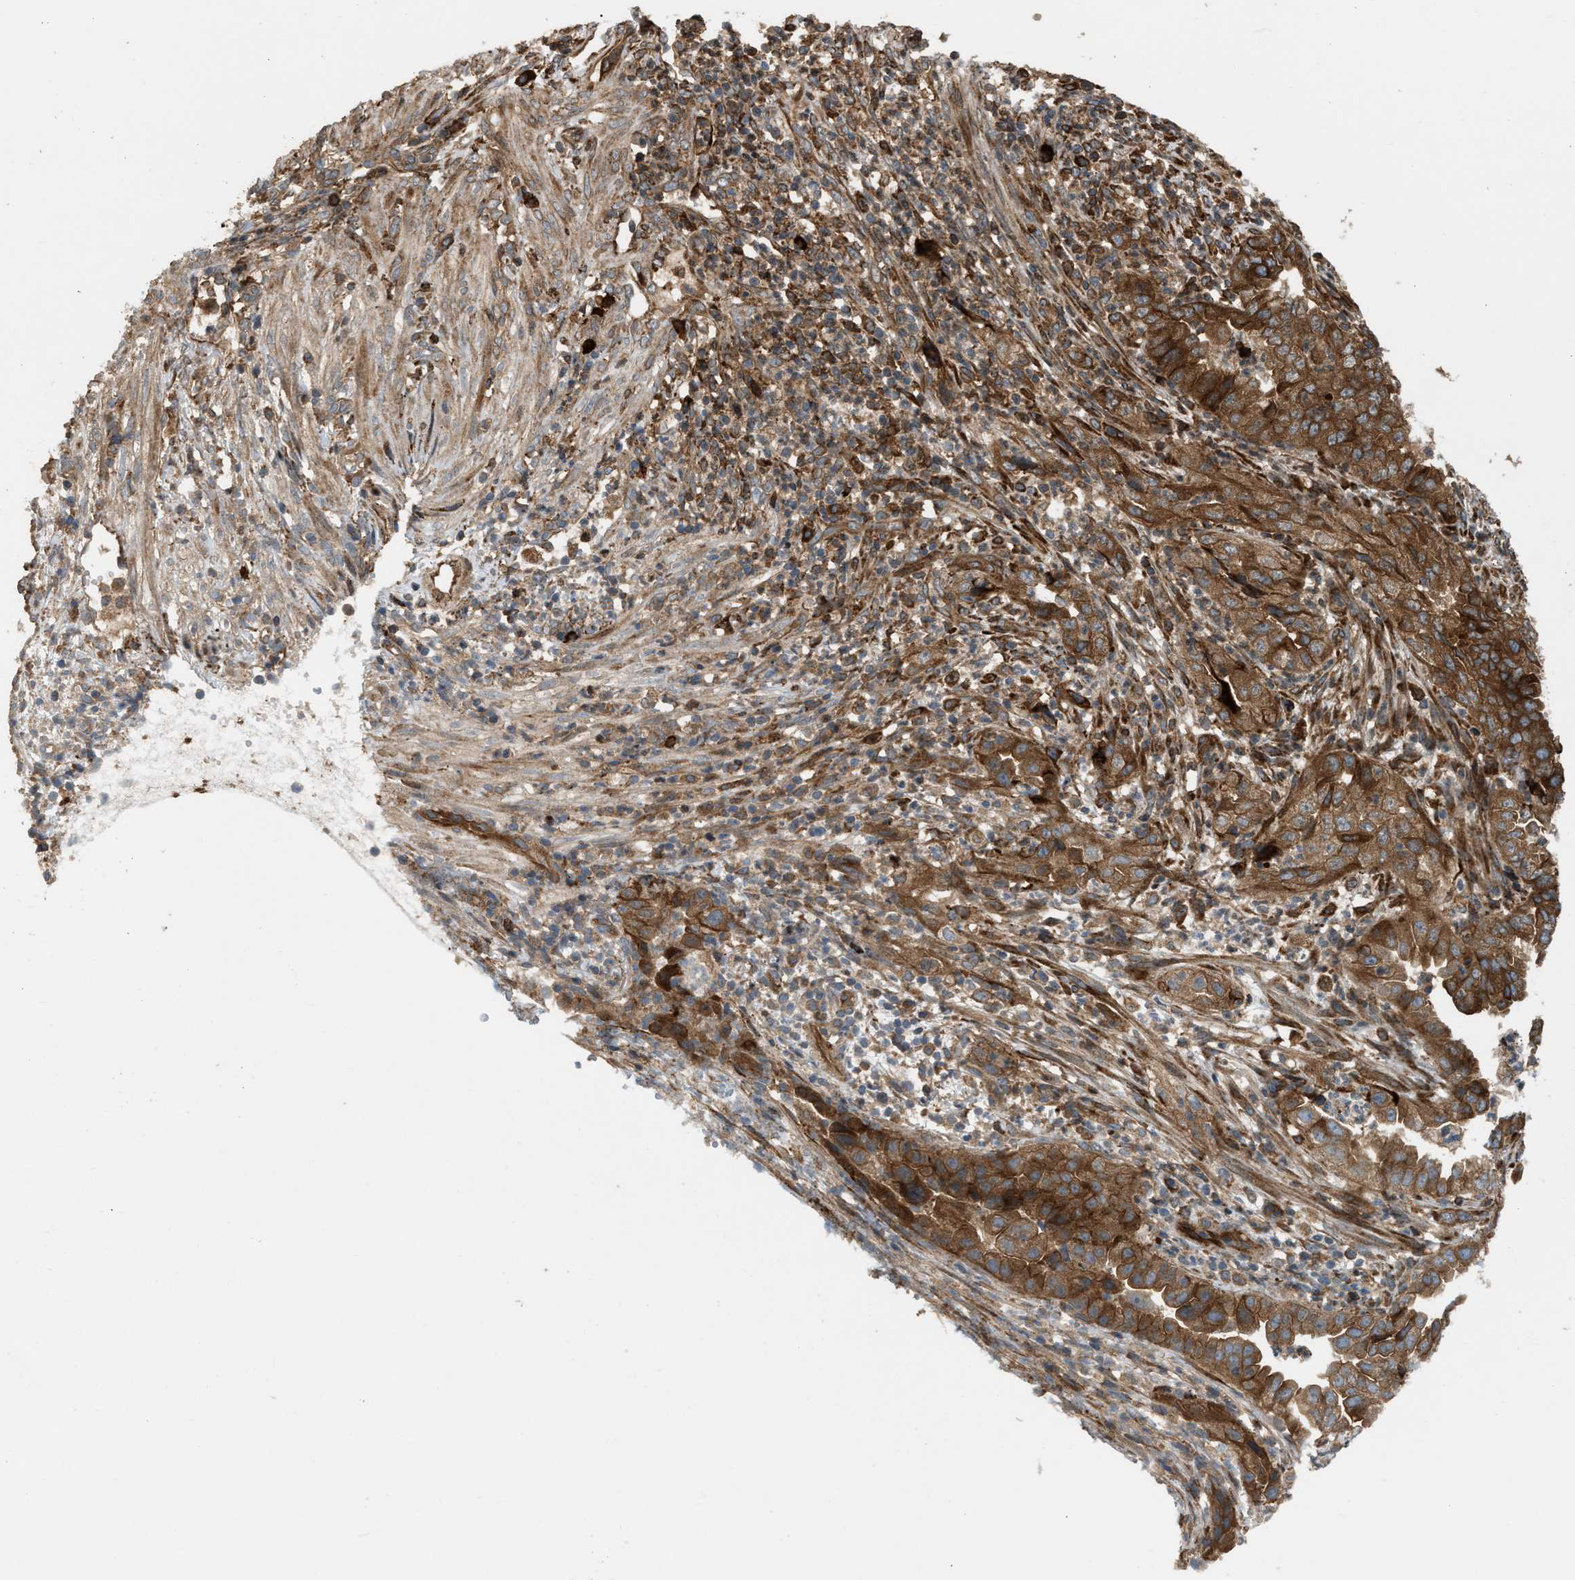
{"staining": {"intensity": "strong", "quantity": ">75%", "location": "cytoplasmic/membranous"}, "tissue": "endometrial cancer", "cell_type": "Tumor cells", "image_type": "cancer", "snomed": [{"axis": "morphology", "description": "Adenocarcinoma, NOS"}, {"axis": "topography", "description": "Endometrium"}], "caption": "Immunohistochemical staining of human endometrial cancer (adenocarcinoma) shows strong cytoplasmic/membranous protein expression in about >75% of tumor cells.", "gene": "BAIAP2L1", "patient": {"sex": "female", "age": 51}}